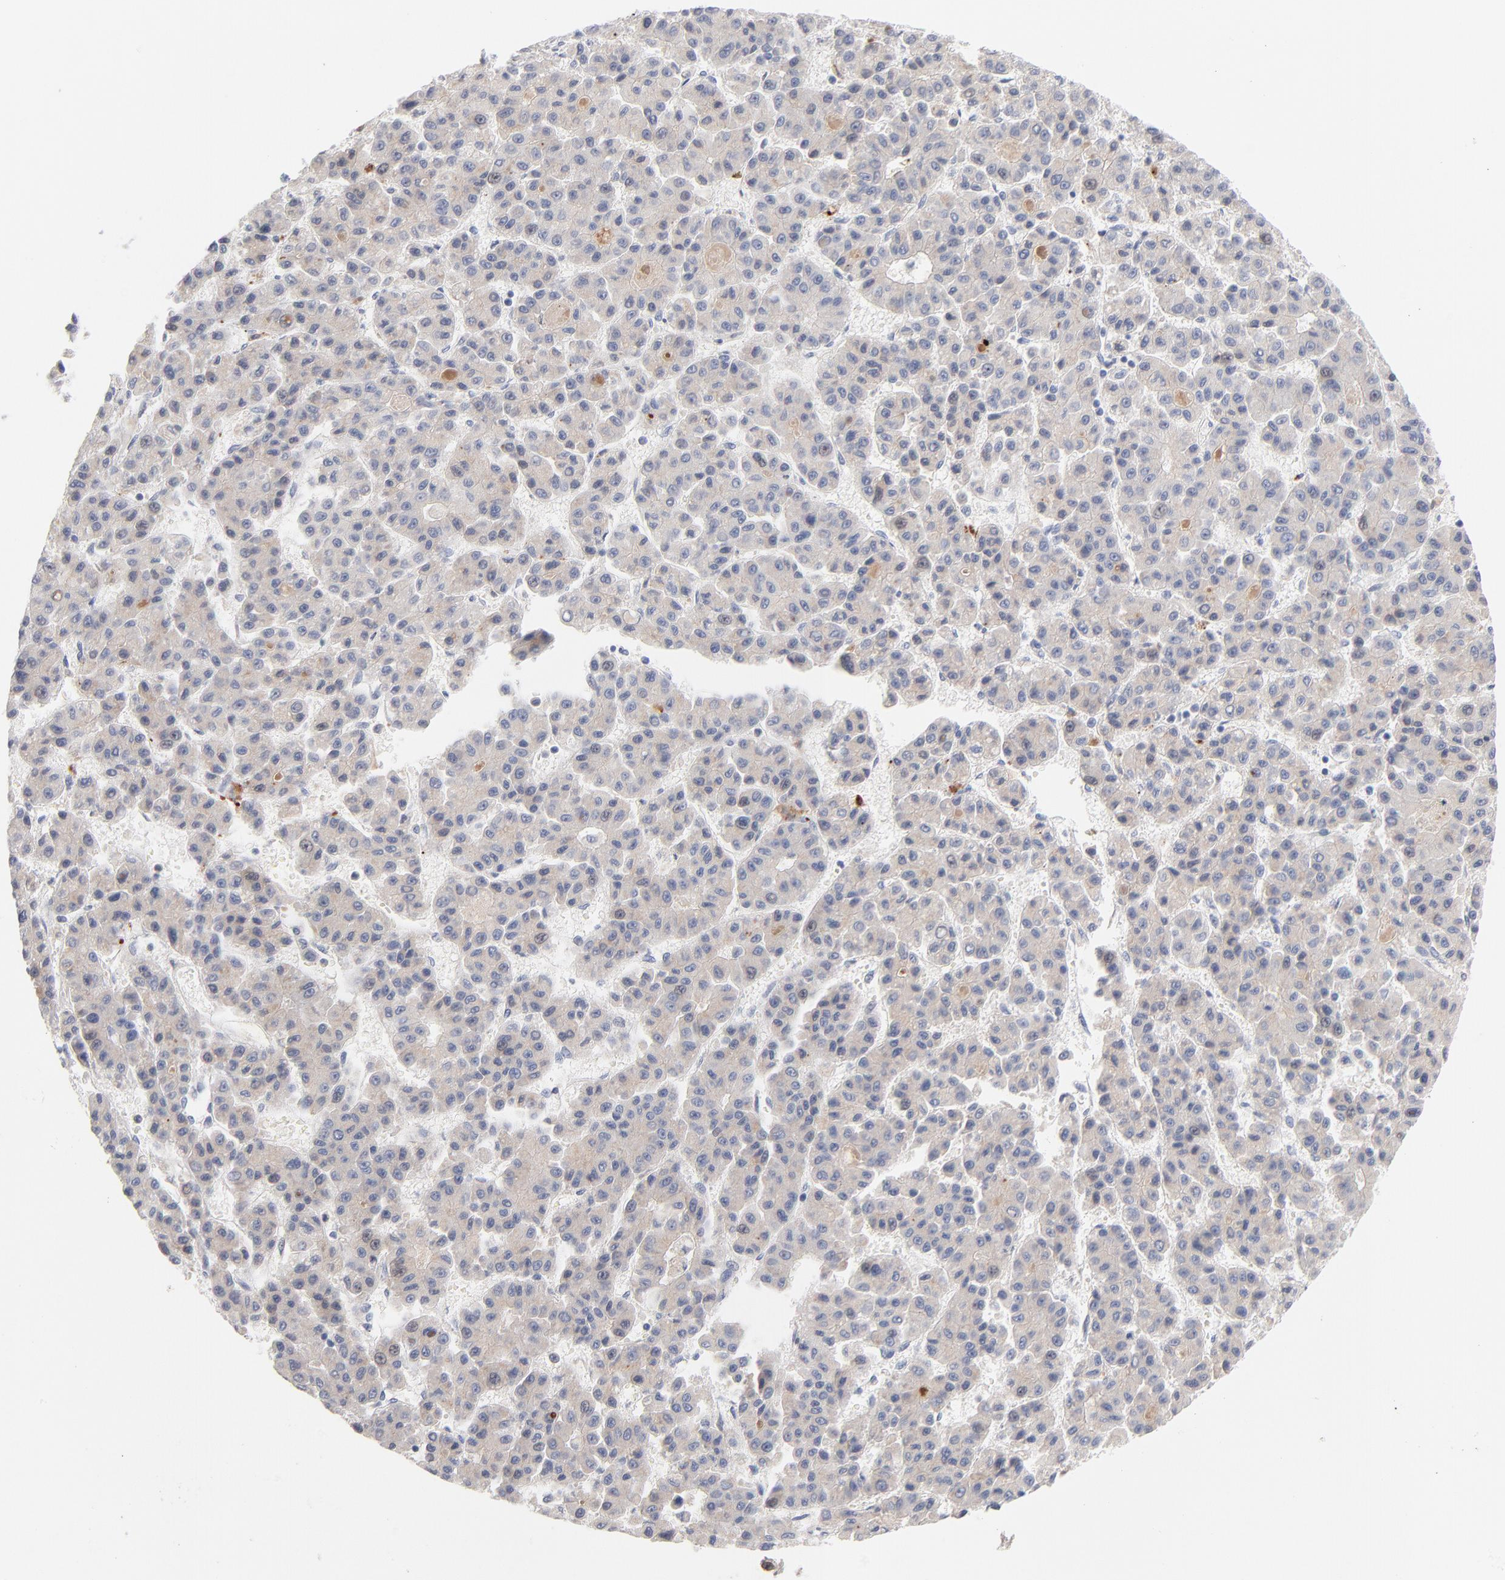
{"staining": {"intensity": "negative", "quantity": "none", "location": "none"}, "tissue": "liver cancer", "cell_type": "Tumor cells", "image_type": "cancer", "snomed": [{"axis": "morphology", "description": "Carcinoma, Hepatocellular, NOS"}, {"axis": "topography", "description": "Liver"}], "caption": "High power microscopy photomicrograph of an immunohistochemistry image of liver cancer (hepatocellular carcinoma), revealing no significant expression in tumor cells.", "gene": "F12", "patient": {"sex": "male", "age": 70}}